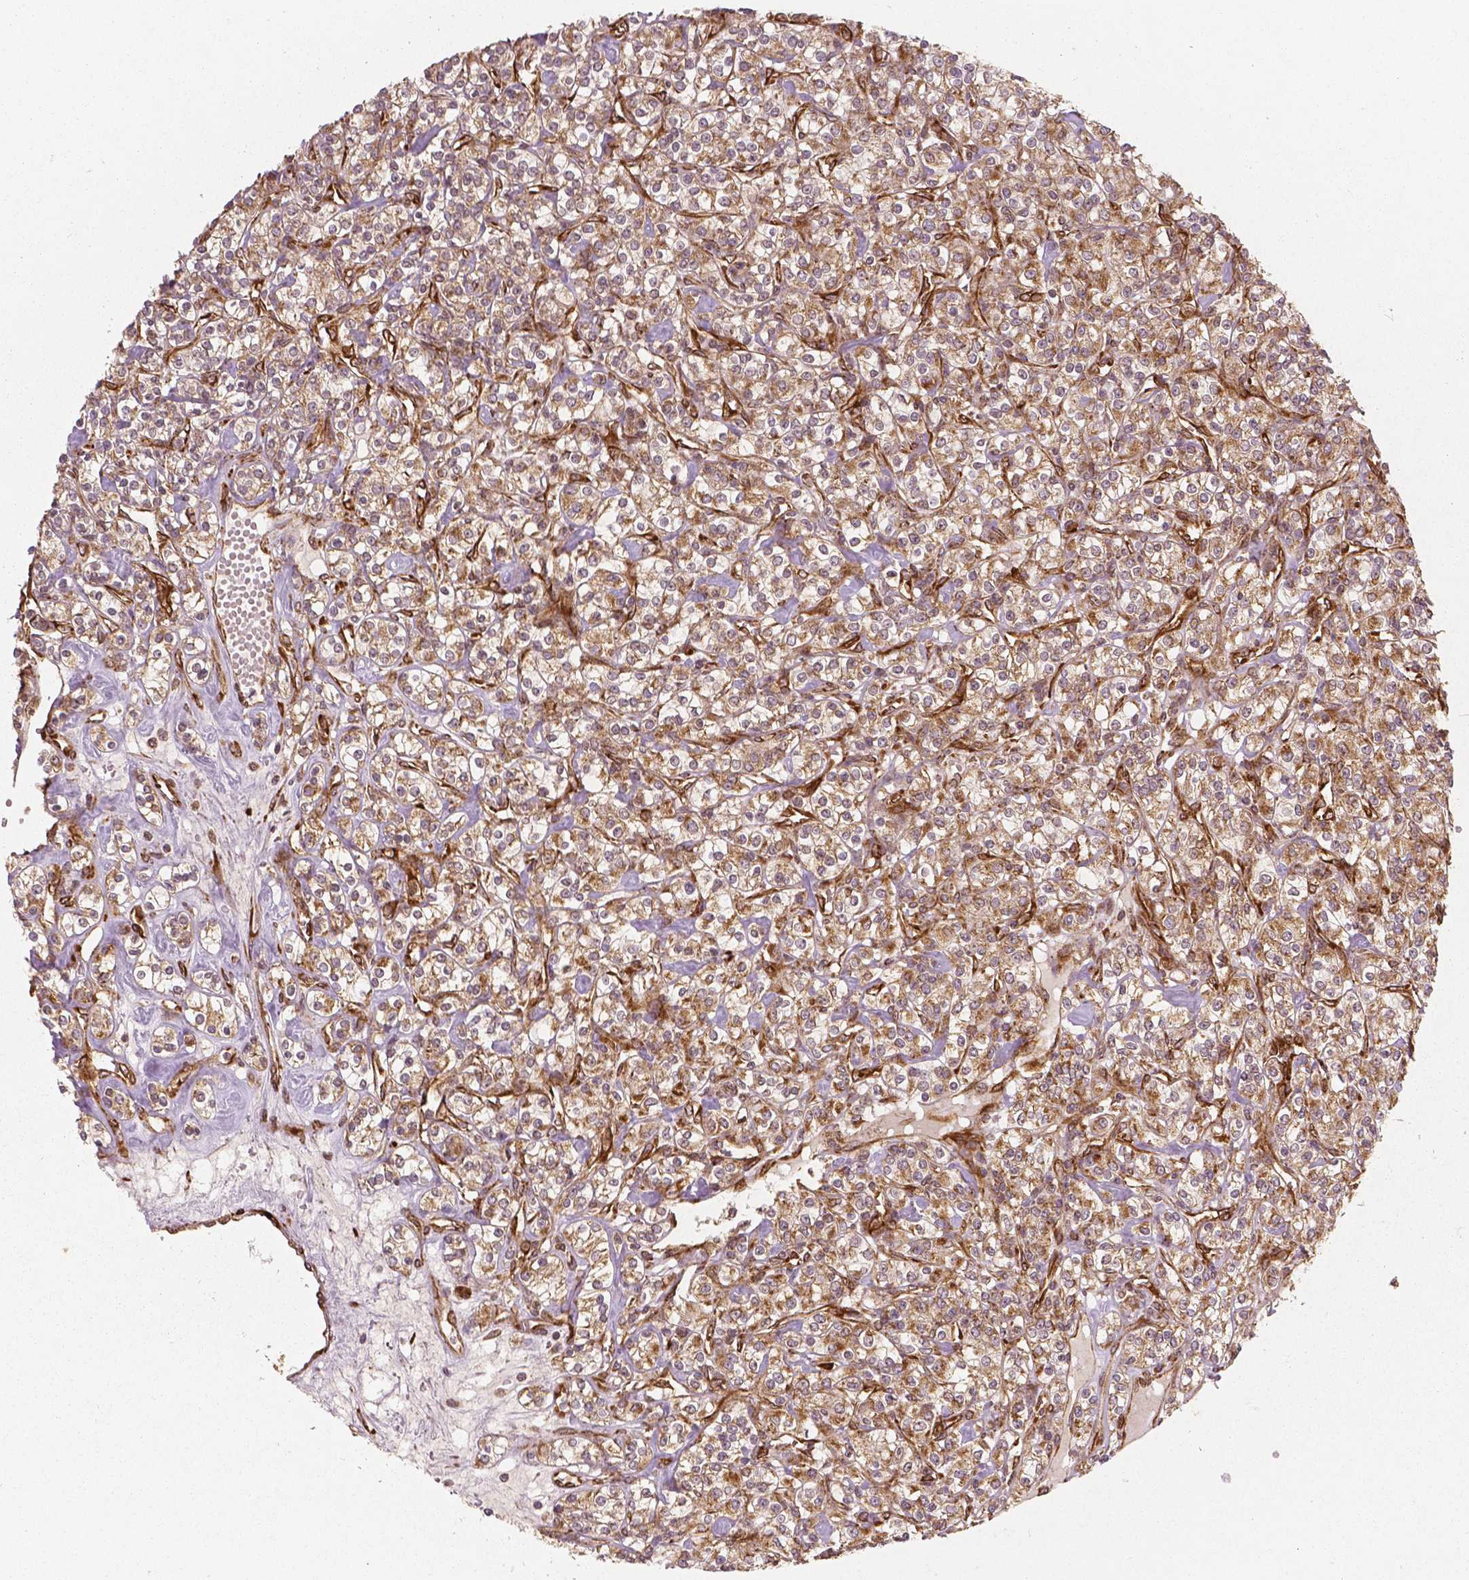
{"staining": {"intensity": "moderate", "quantity": ">75%", "location": "cytoplasmic/membranous"}, "tissue": "renal cancer", "cell_type": "Tumor cells", "image_type": "cancer", "snomed": [{"axis": "morphology", "description": "Adenocarcinoma, NOS"}, {"axis": "topography", "description": "Kidney"}], "caption": "Brown immunohistochemical staining in human renal cancer (adenocarcinoma) exhibits moderate cytoplasmic/membranous staining in approximately >75% of tumor cells.", "gene": "PGAM5", "patient": {"sex": "male", "age": 77}}